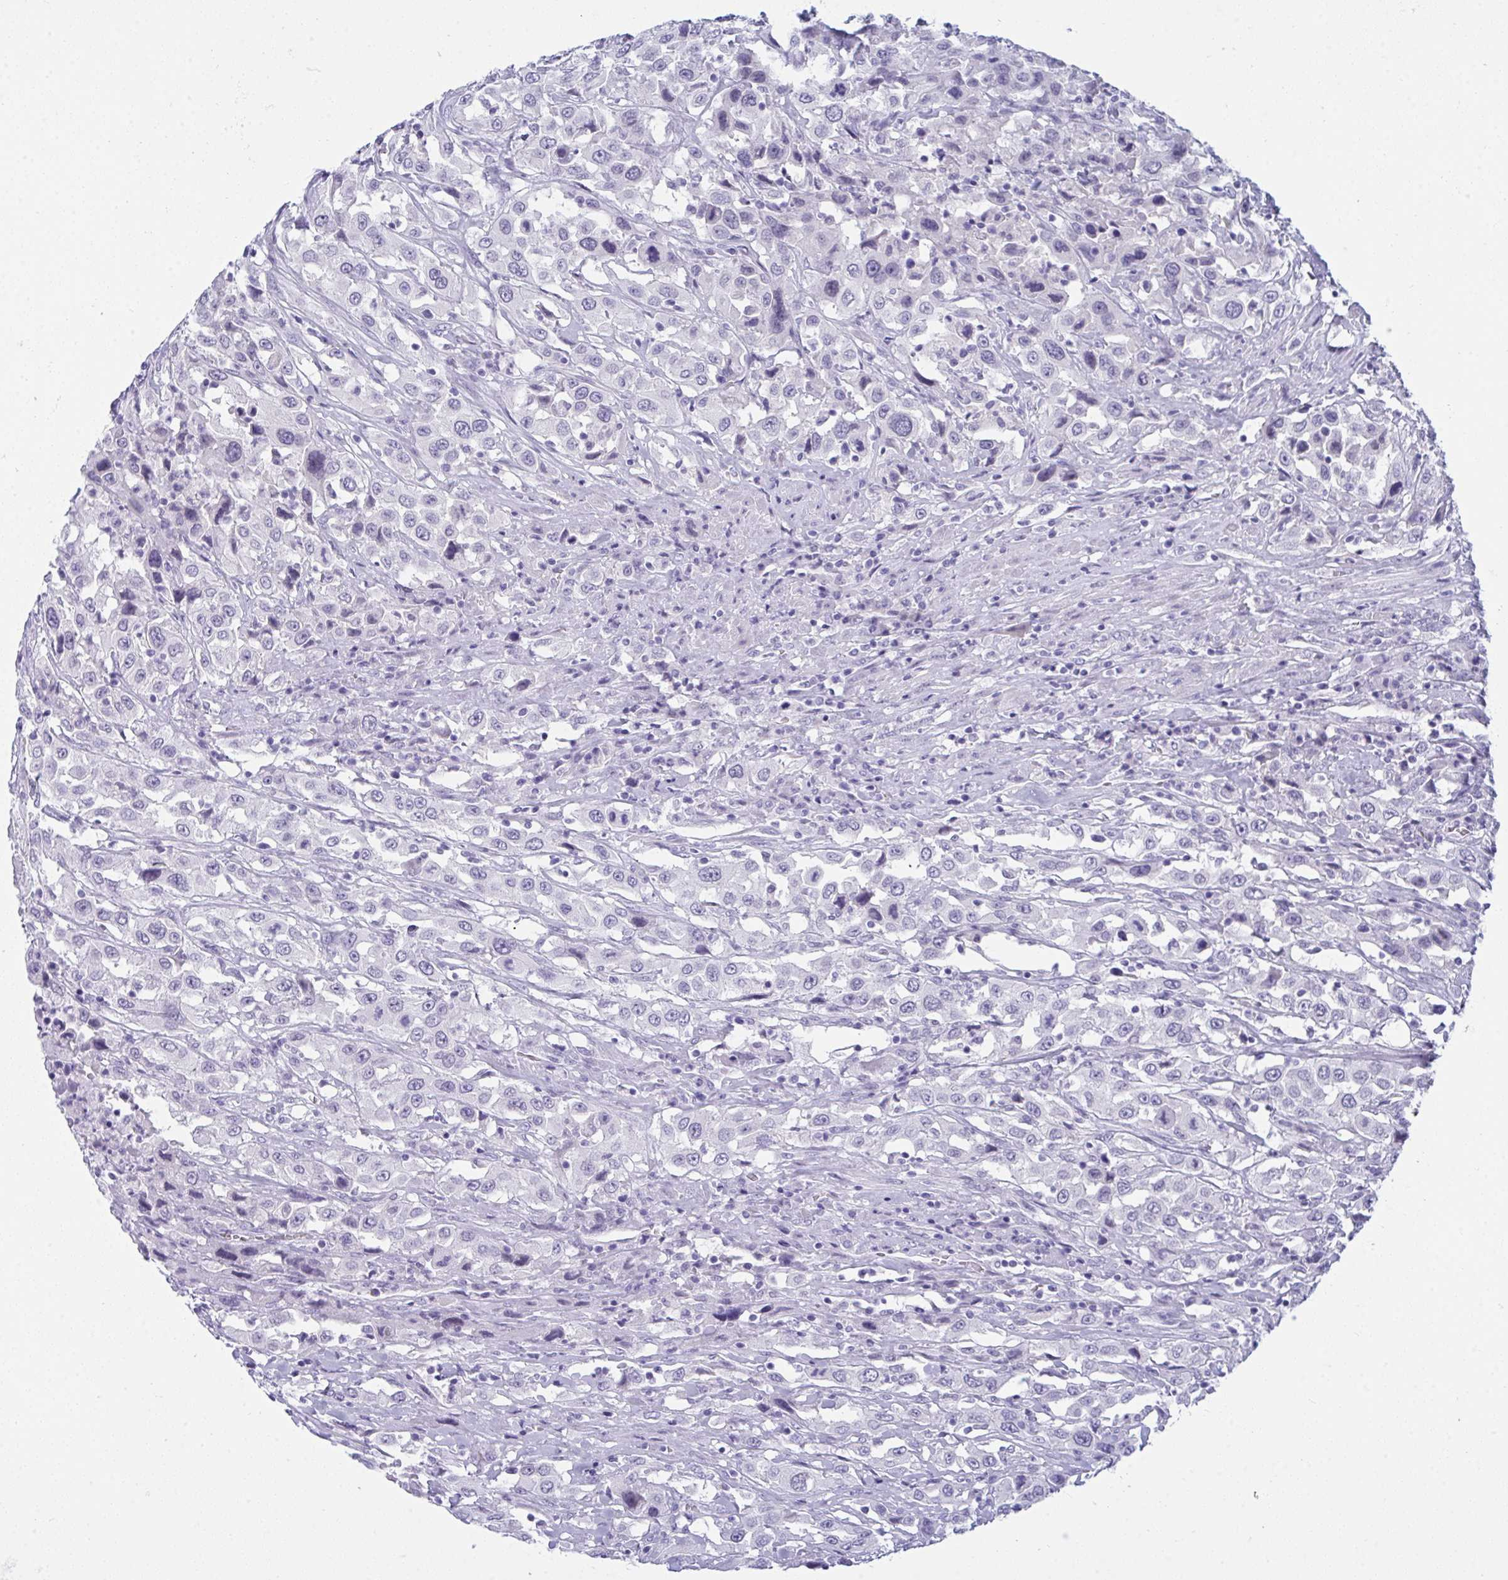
{"staining": {"intensity": "negative", "quantity": "none", "location": "none"}, "tissue": "urothelial cancer", "cell_type": "Tumor cells", "image_type": "cancer", "snomed": [{"axis": "morphology", "description": "Urothelial carcinoma, High grade"}, {"axis": "topography", "description": "Urinary bladder"}], "caption": "A high-resolution micrograph shows immunohistochemistry staining of high-grade urothelial carcinoma, which shows no significant positivity in tumor cells.", "gene": "PRDM9", "patient": {"sex": "male", "age": 61}}